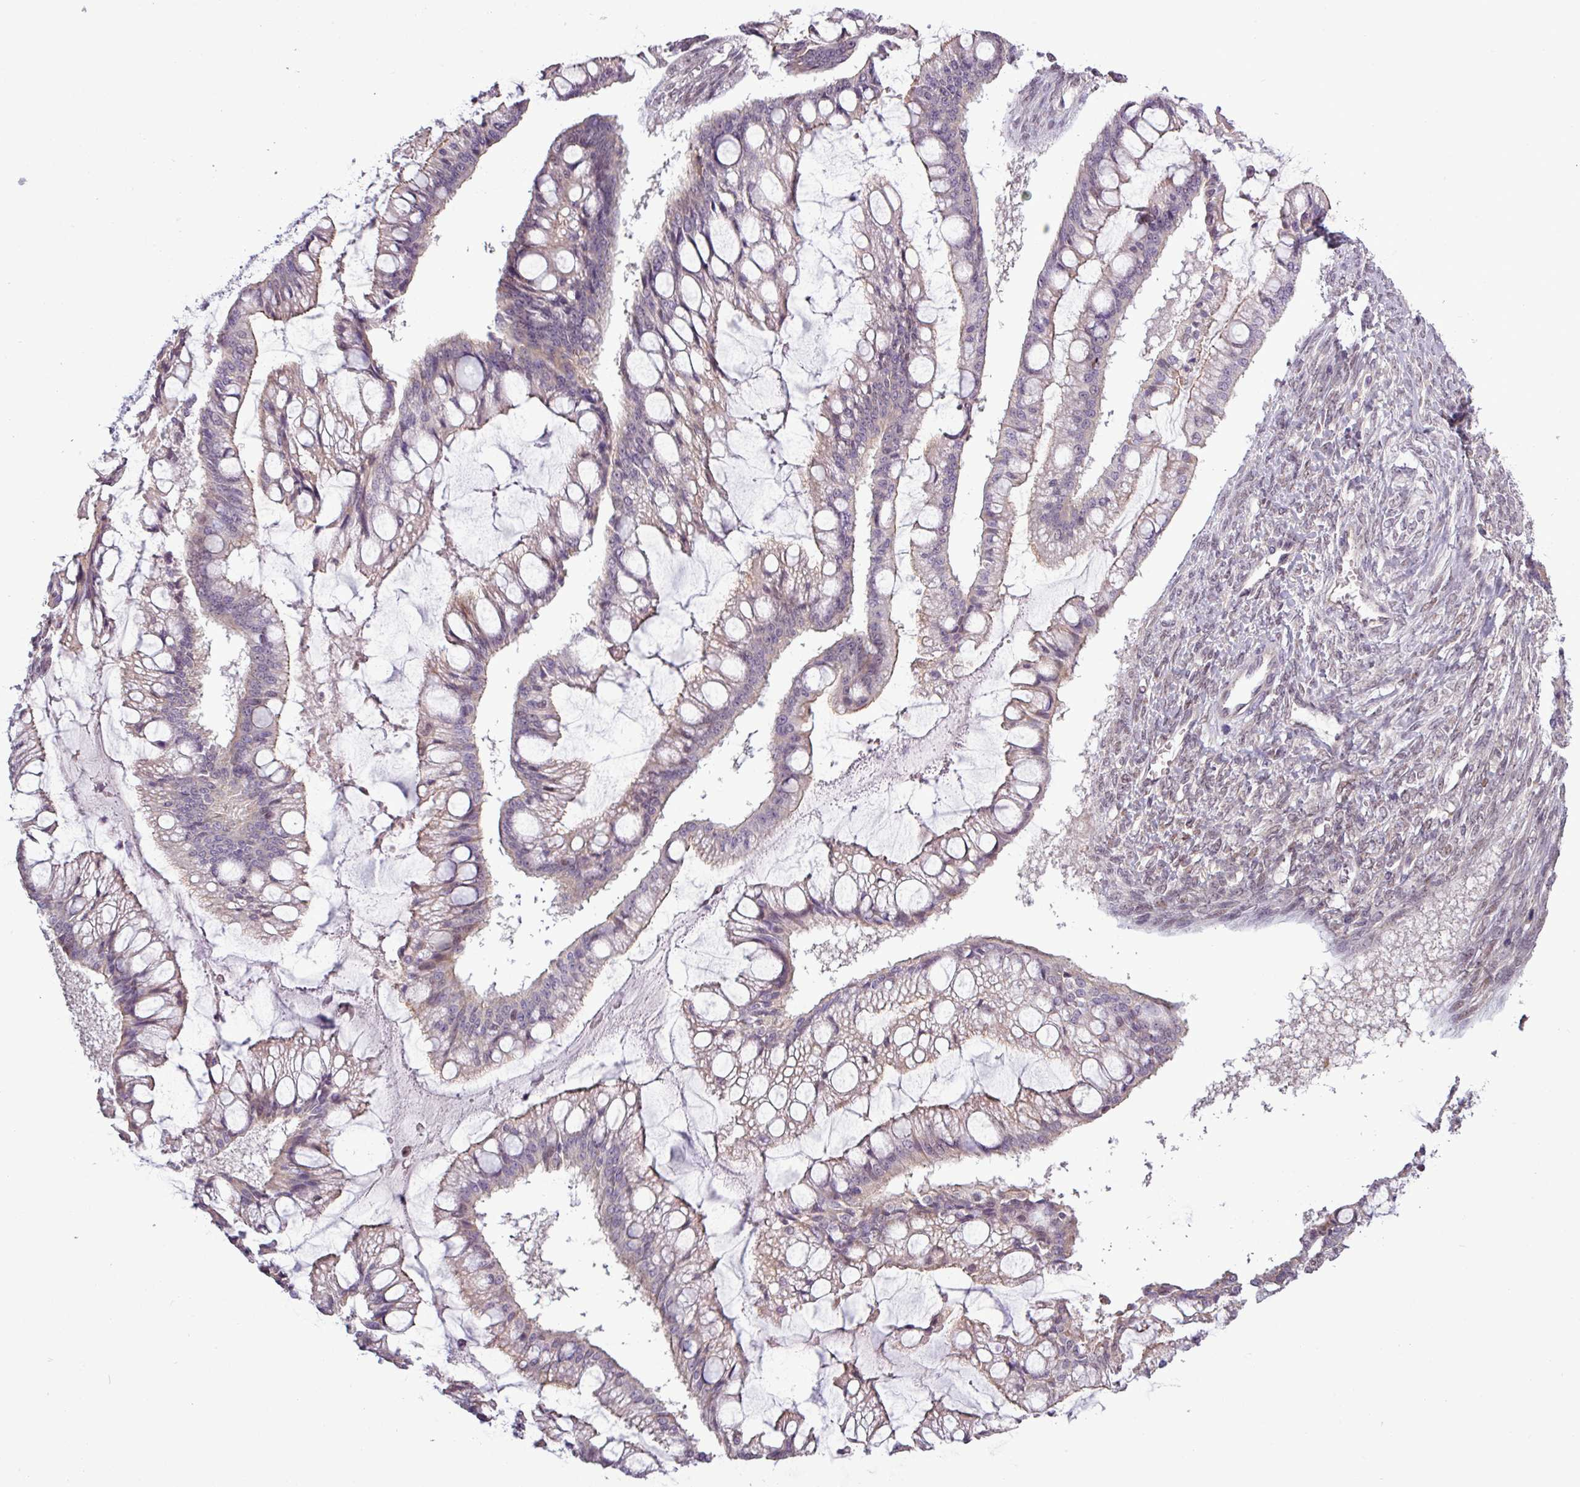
{"staining": {"intensity": "weak", "quantity": "<25%", "location": "cytoplasmic/membranous"}, "tissue": "ovarian cancer", "cell_type": "Tumor cells", "image_type": "cancer", "snomed": [{"axis": "morphology", "description": "Cystadenocarcinoma, mucinous, NOS"}, {"axis": "topography", "description": "Ovary"}], "caption": "Tumor cells are negative for protein expression in human mucinous cystadenocarcinoma (ovarian). Nuclei are stained in blue.", "gene": "GPT2", "patient": {"sex": "female", "age": 73}}